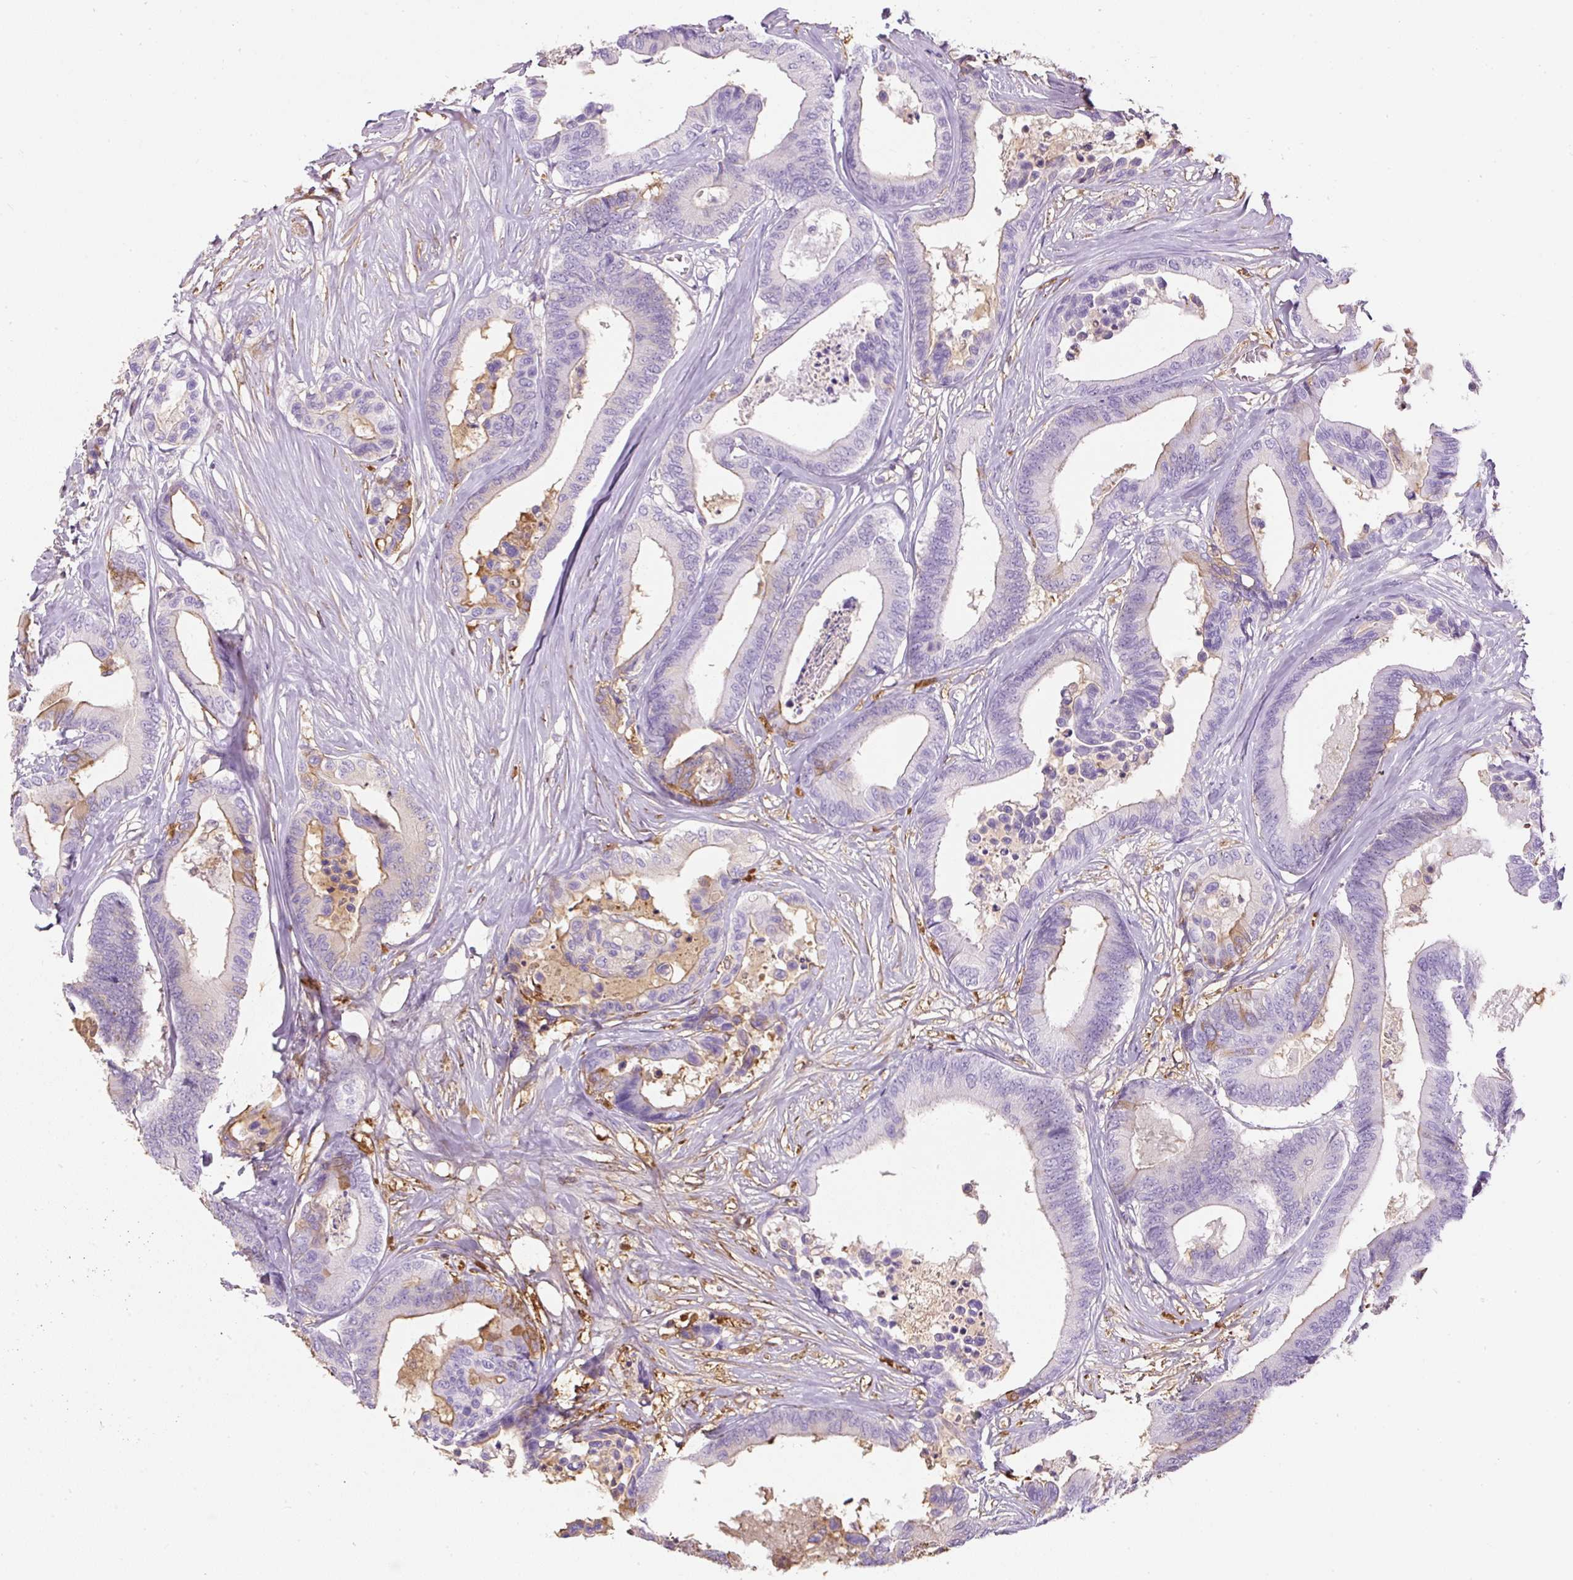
{"staining": {"intensity": "negative", "quantity": "none", "location": "none"}, "tissue": "colorectal cancer", "cell_type": "Tumor cells", "image_type": "cancer", "snomed": [{"axis": "morphology", "description": "Normal tissue, NOS"}, {"axis": "morphology", "description": "Adenocarcinoma, NOS"}, {"axis": "topography", "description": "Colon"}], "caption": "This is an immunohistochemistry (IHC) photomicrograph of colorectal cancer. There is no expression in tumor cells.", "gene": "APOA1", "patient": {"sex": "male", "age": 82}}